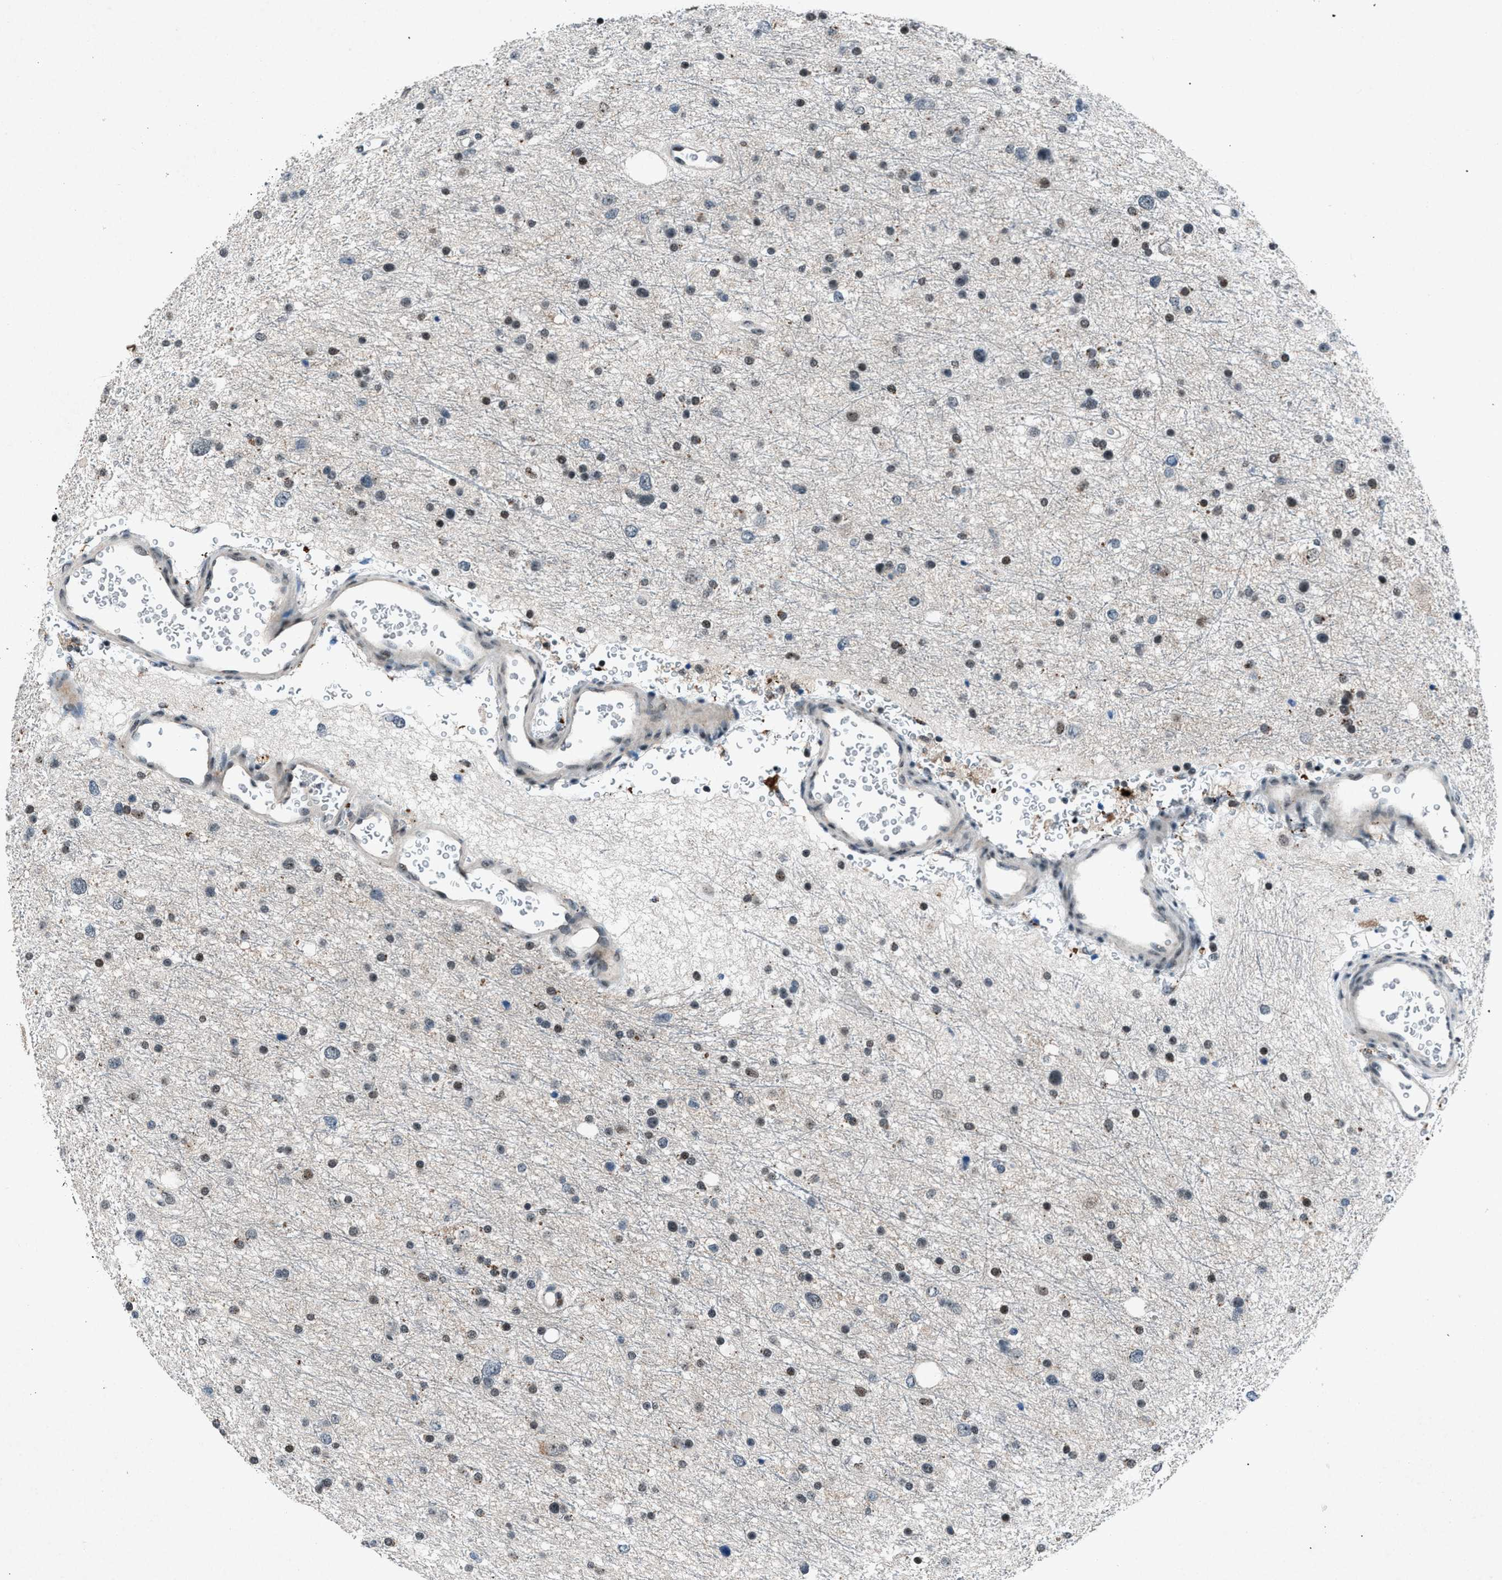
{"staining": {"intensity": "weak", "quantity": "25%-75%", "location": "nuclear"}, "tissue": "glioma", "cell_type": "Tumor cells", "image_type": "cancer", "snomed": [{"axis": "morphology", "description": "Glioma, malignant, Low grade"}, {"axis": "topography", "description": "Brain"}], "caption": "Brown immunohistochemical staining in malignant glioma (low-grade) shows weak nuclear positivity in about 25%-75% of tumor cells.", "gene": "ADCY1", "patient": {"sex": "female", "age": 37}}